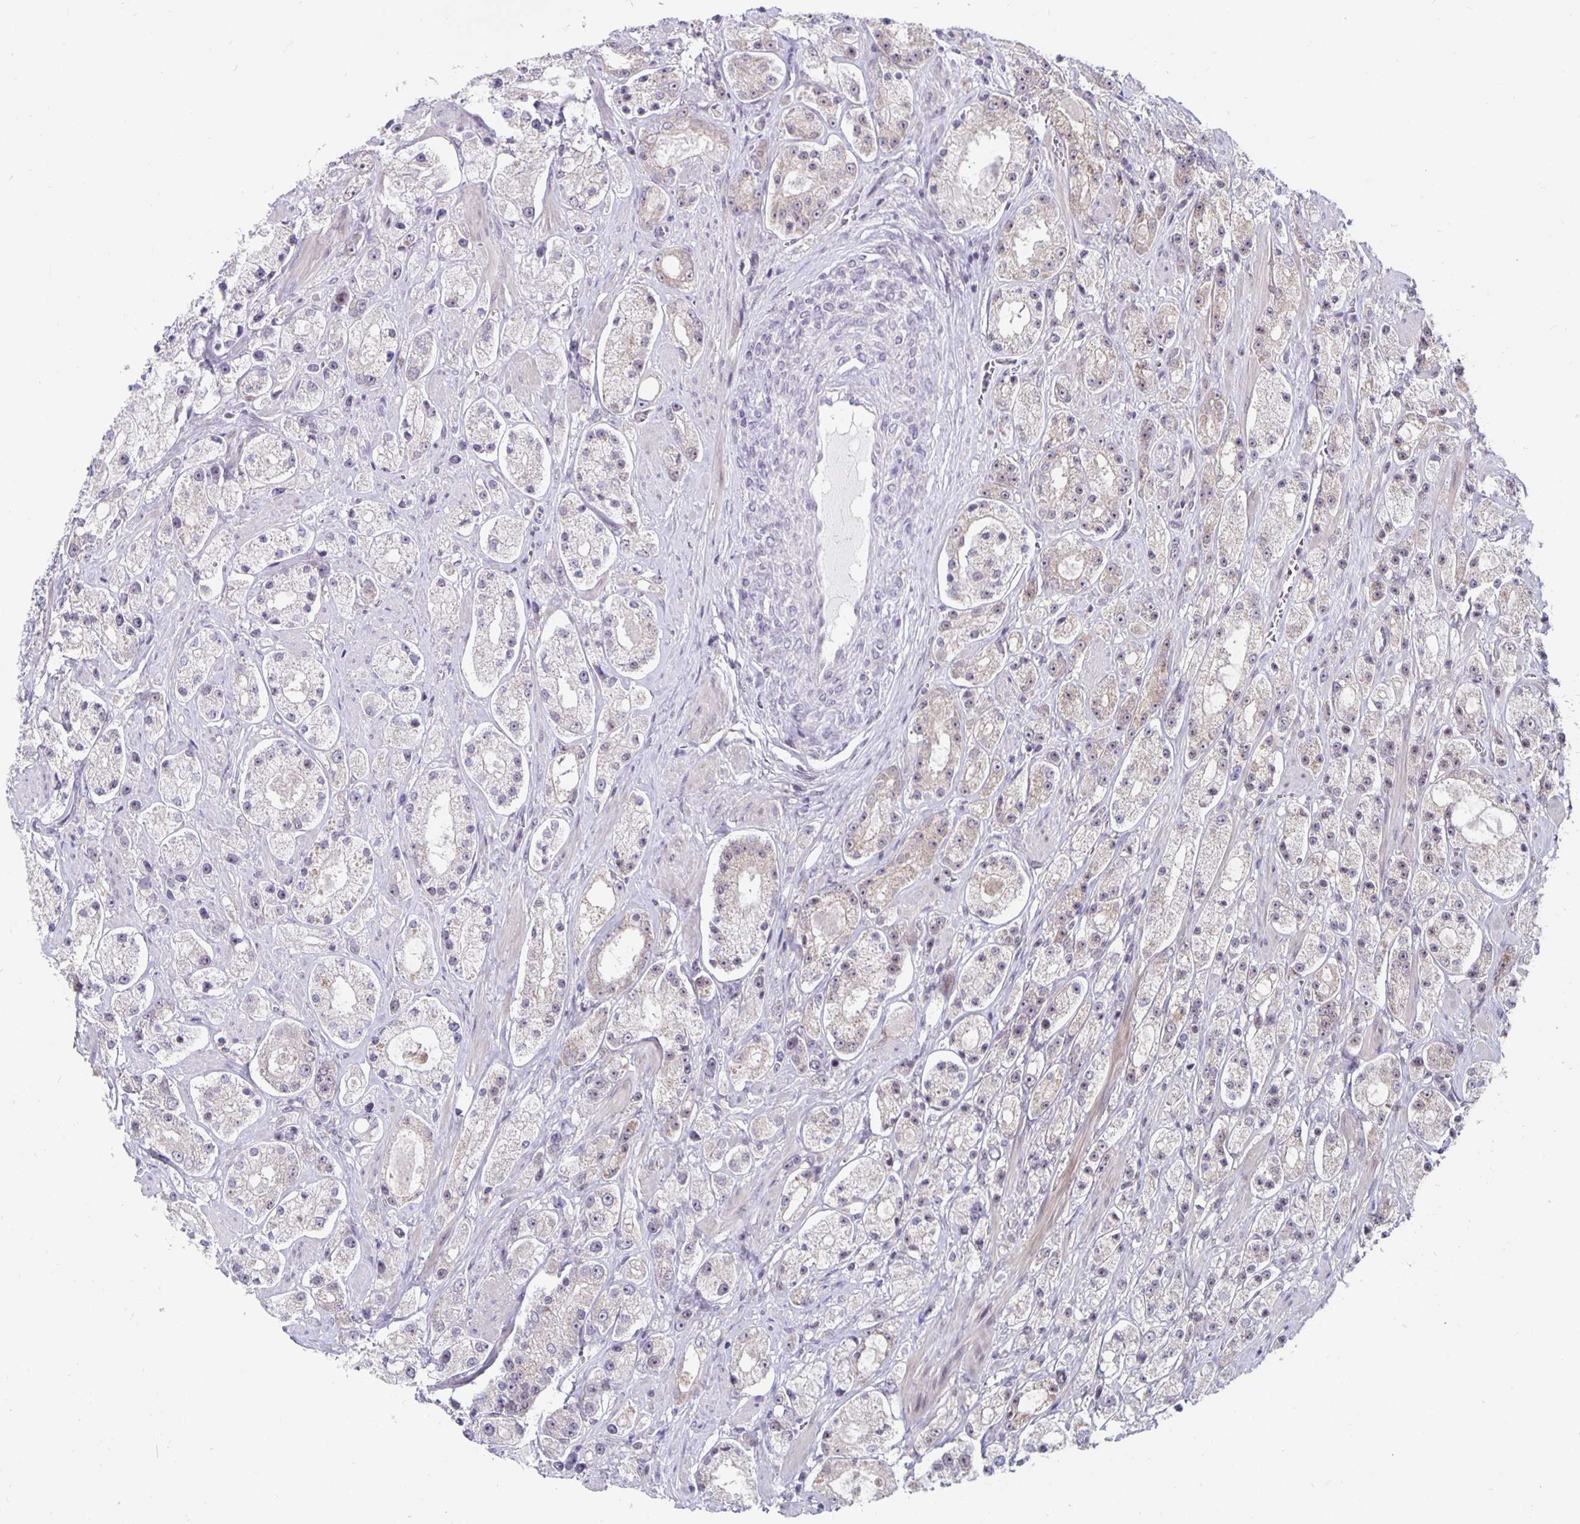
{"staining": {"intensity": "weak", "quantity": "<25%", "location": "nuclear"}, "tissue": "prostate cancer", "cell_type": "Tumor cells", "image_type": "cancer", "snomed": [{"axis": "morphology", "description": "Adenocarcinoma, High grade"}, {"axis": "topography", "description": "Prostate"}], "caption": "High magnification brightfield microscopy of prostate high-grade adenocarcinoma stained with DAB (3,3'-diaminobenzidine) (brown) and counterstained with hematoxylin (blue): tumor cells show no significant expression.", "gene": "EXOC6B", "patient": {"sex": "male", "age": 67}}